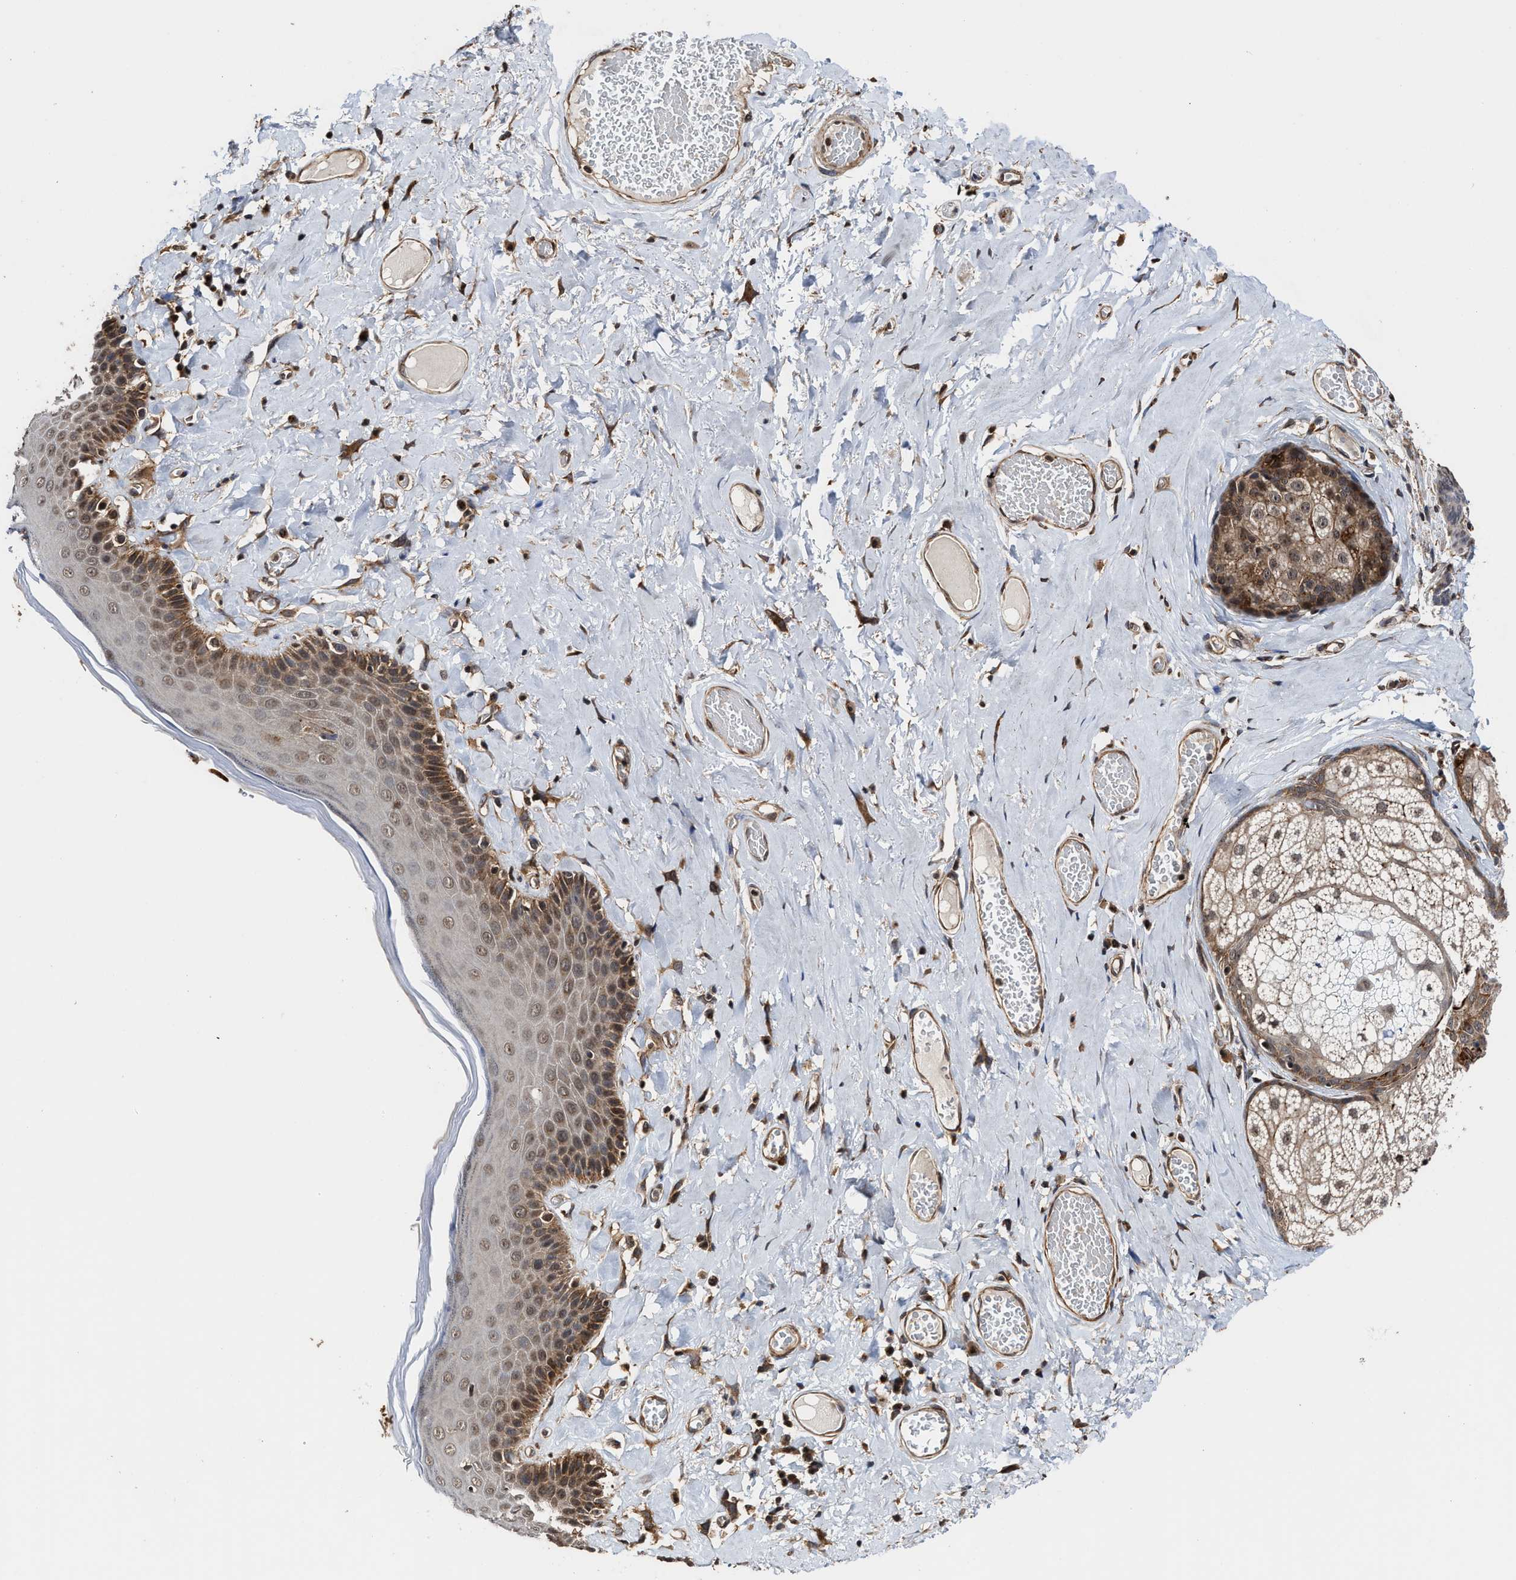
{"staining": {"intensity": "strong", "quantity": ">75%", "location": "cytoplasmic/membranous,nuclear"}, "tissue": "skin", "cell_type": "Epidermal cells", "image_type": "normal", "snomed": [{"axis": "morphology", "description": "Normal tissue, NOS"}, {"axis": "topography", "description": "Anal"}], "caption": "IHC of benign skin displays high levels of strong cytoplasmic/membranous,nuclear staining in approximately >75% of epidermal cells.", "gene": "SEPTIN2", "patient": {"sex": "male", "age": 69}}